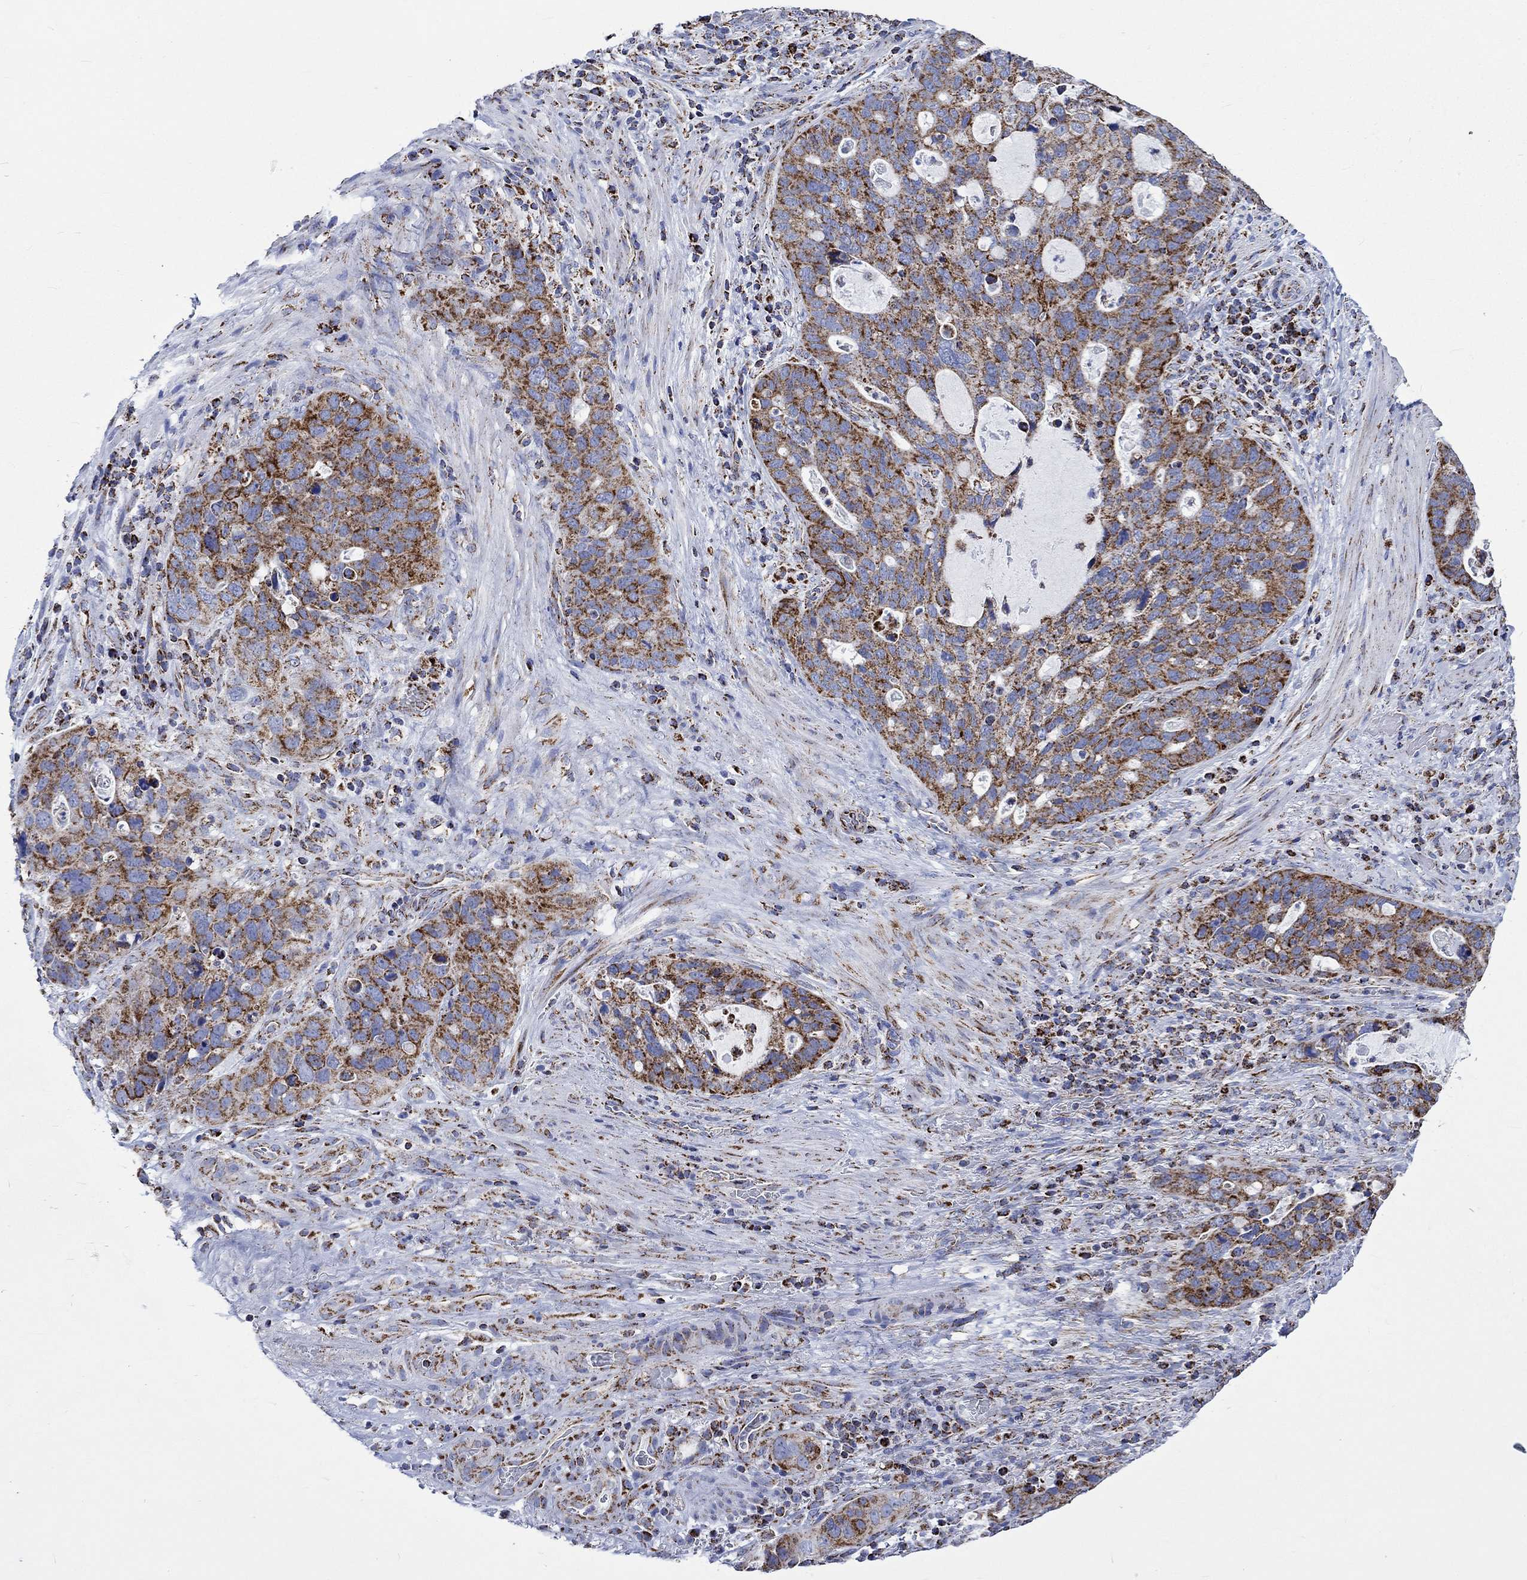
{"staining": {"intensity": "strong", "quantity": ">75%", "location": "cytoplasmic/membranous"}, "tissue": "stomach cancer", "cell_type": "Tumor cells", "image_type": "cancer", "snomed": [{"axis": "morphology", "description": "Adenocarcinoma, NOS"}, {"axis": "topography", "description": "Stomach"}], "caption": "Brown immunohistochemical staining in stomach adenocarcinoma displays strong cytoplasmic/membranous expression in about >75% of tumor cells. (DAB (3,3'-diaminobenzidine) IHC with brightfield microscopy, high magnification).", "gene": "RCE1", "patient": {"sex": "male", "age": 54}}